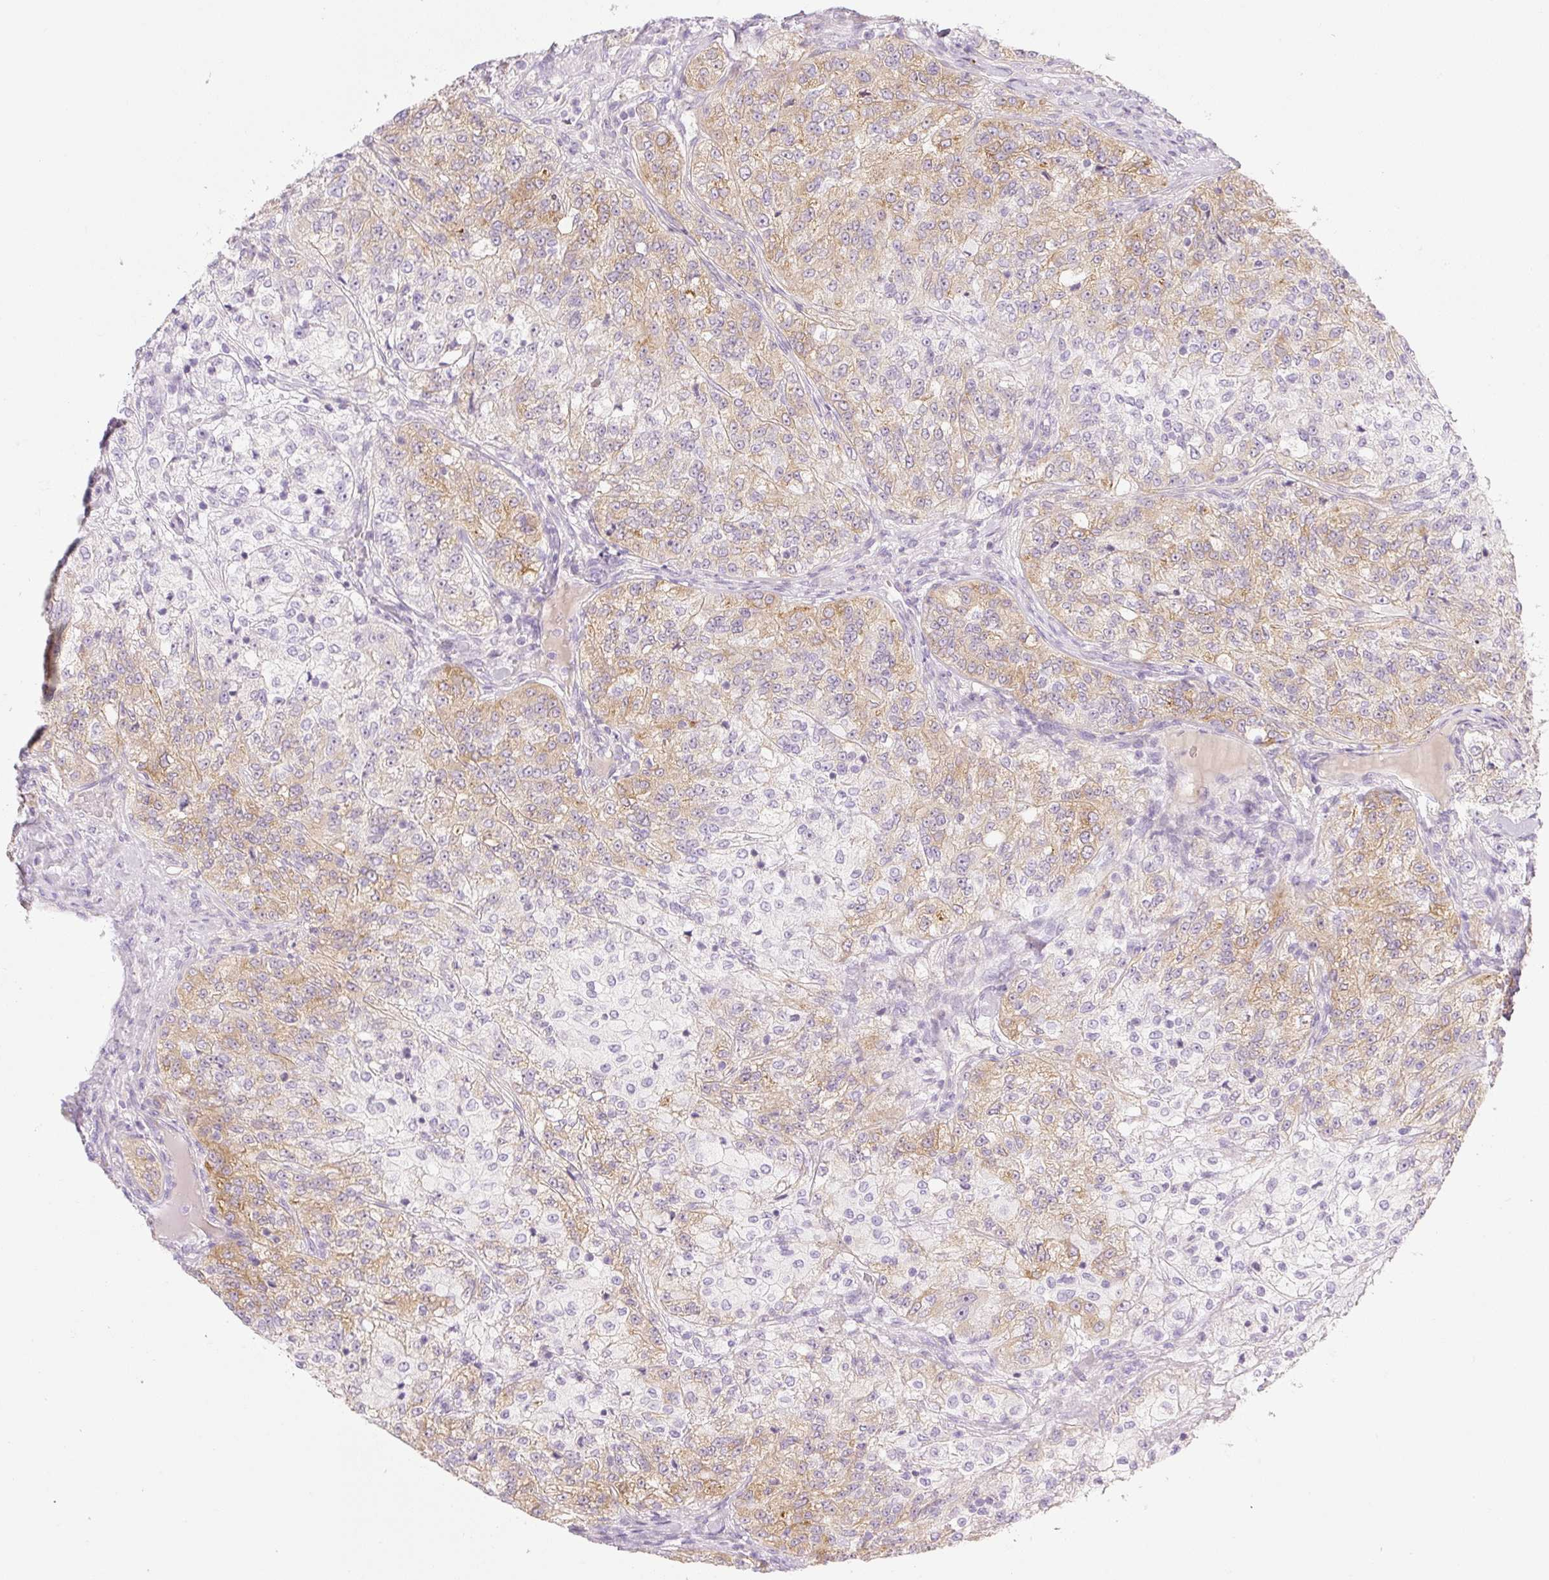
{"staining": {"intensity": "moderate", "quantity": "25%-75%", "location": "cytoplasmic/membranous"}, "tissue": "renal cancer", "cell_type": "Tumor cells", "image_type": "cancer", "snomed": [{"axis": "morphology", "description": "Adenocarcinoma, NOS"}, {"axis": "topography", "description": "Kidney"}], "caption": "Immunohistochemical staining of adenocarcinoma (renal) demonstrates medium levels of moderate cytoplasmic/membranous protein expression in about 25%-75% of tumor cells.", "gene": "MIA2", "patient": {"sex": "female", "age": 63}}